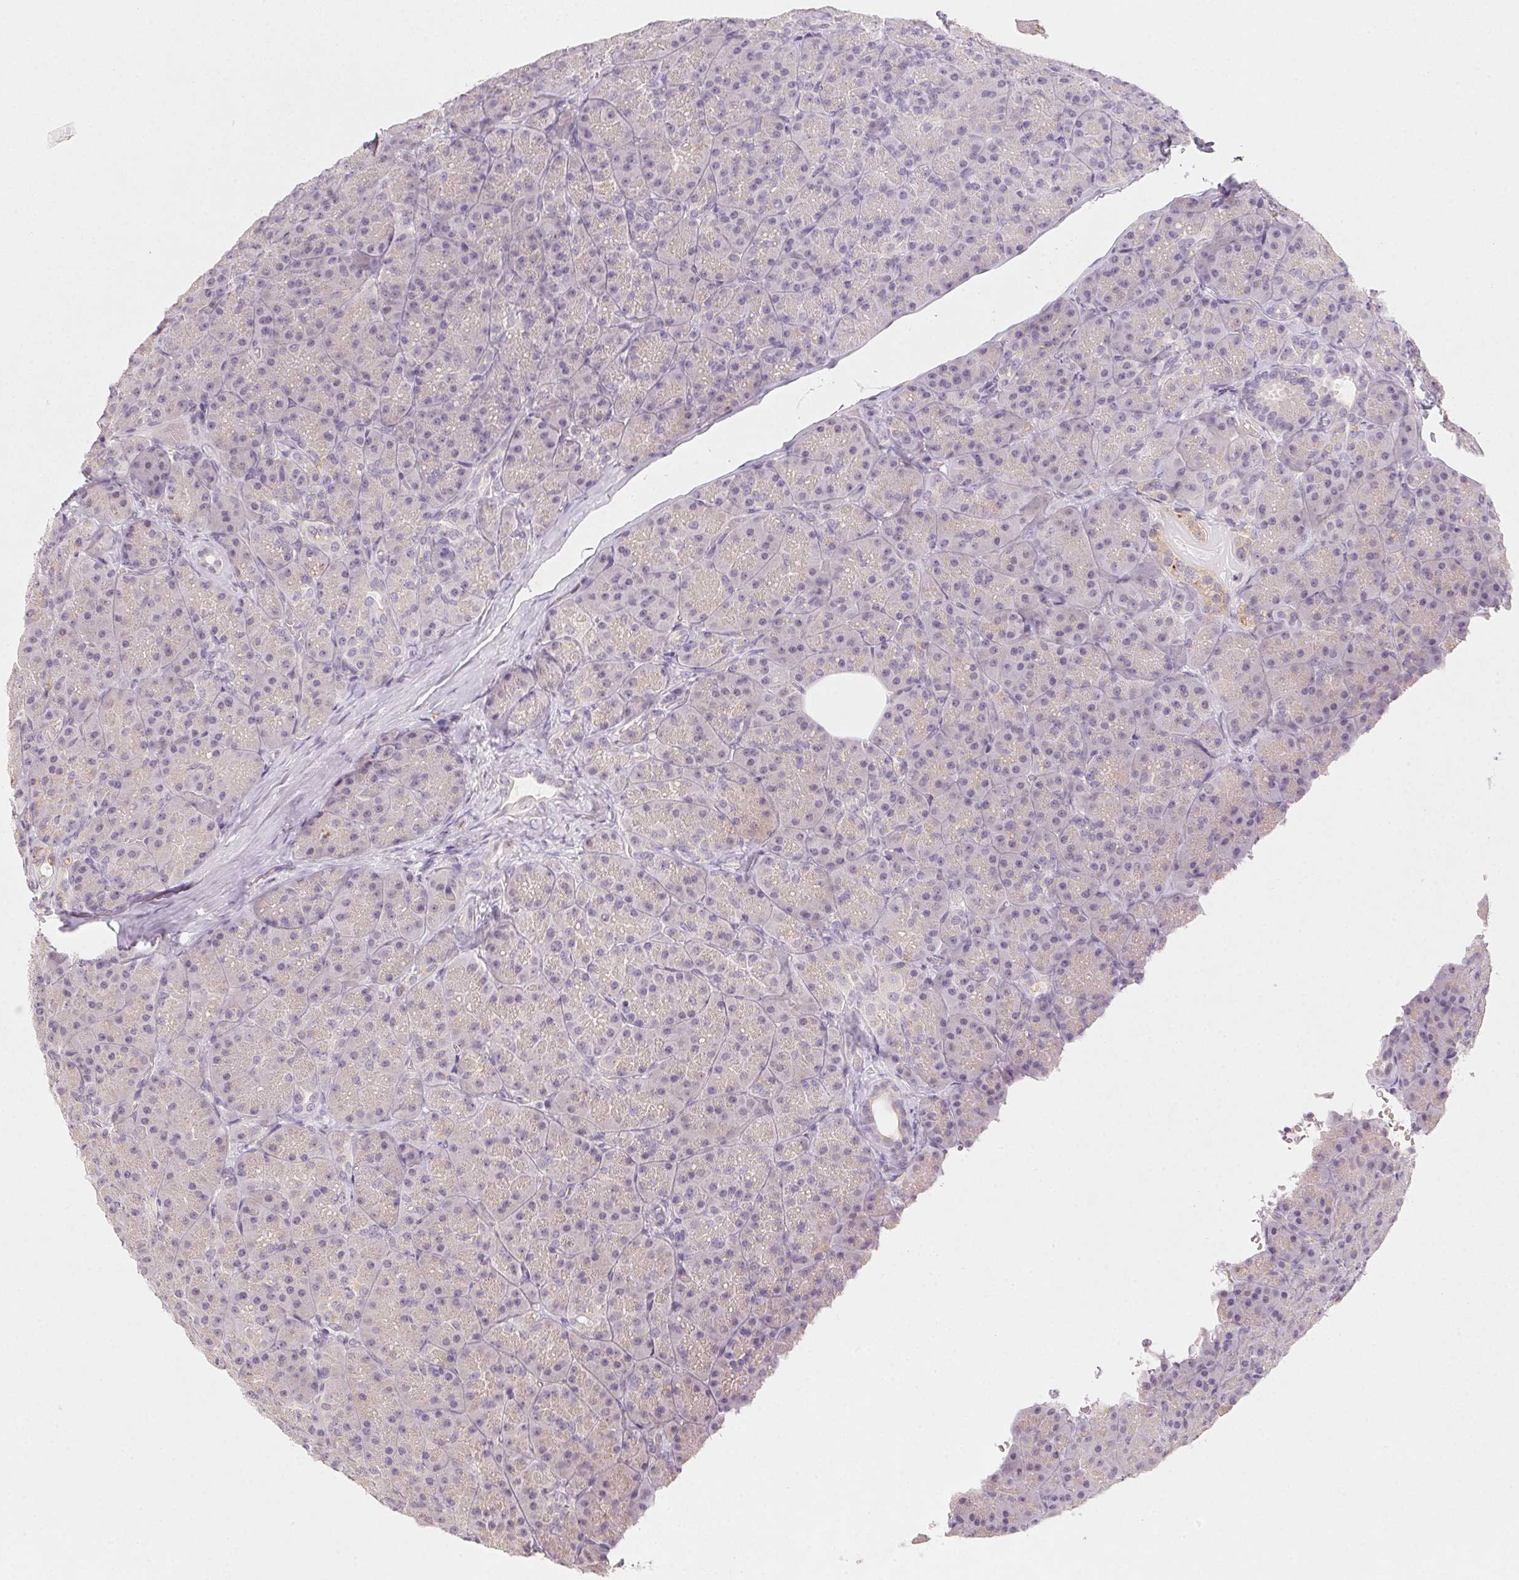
{"staining": {"intensity": "negative", "quantity": "none", "location": "none"}, "tissue": "pancreas", "cell_type": "Exocrine glandular cells", "image_type": "normal", "snomed": [{"axis": "morphology", "description": "Normal tissue, NOS"}, {"axis": "topography", "description": "Pancreas"}], "caption": "A high-resolution image shows IHC staining of normal pancreas, which reveals no significant positivity in exocrine glandular cells.", "gene": "SLC6A18", "patient": {"sex": "male", "age": 57}}